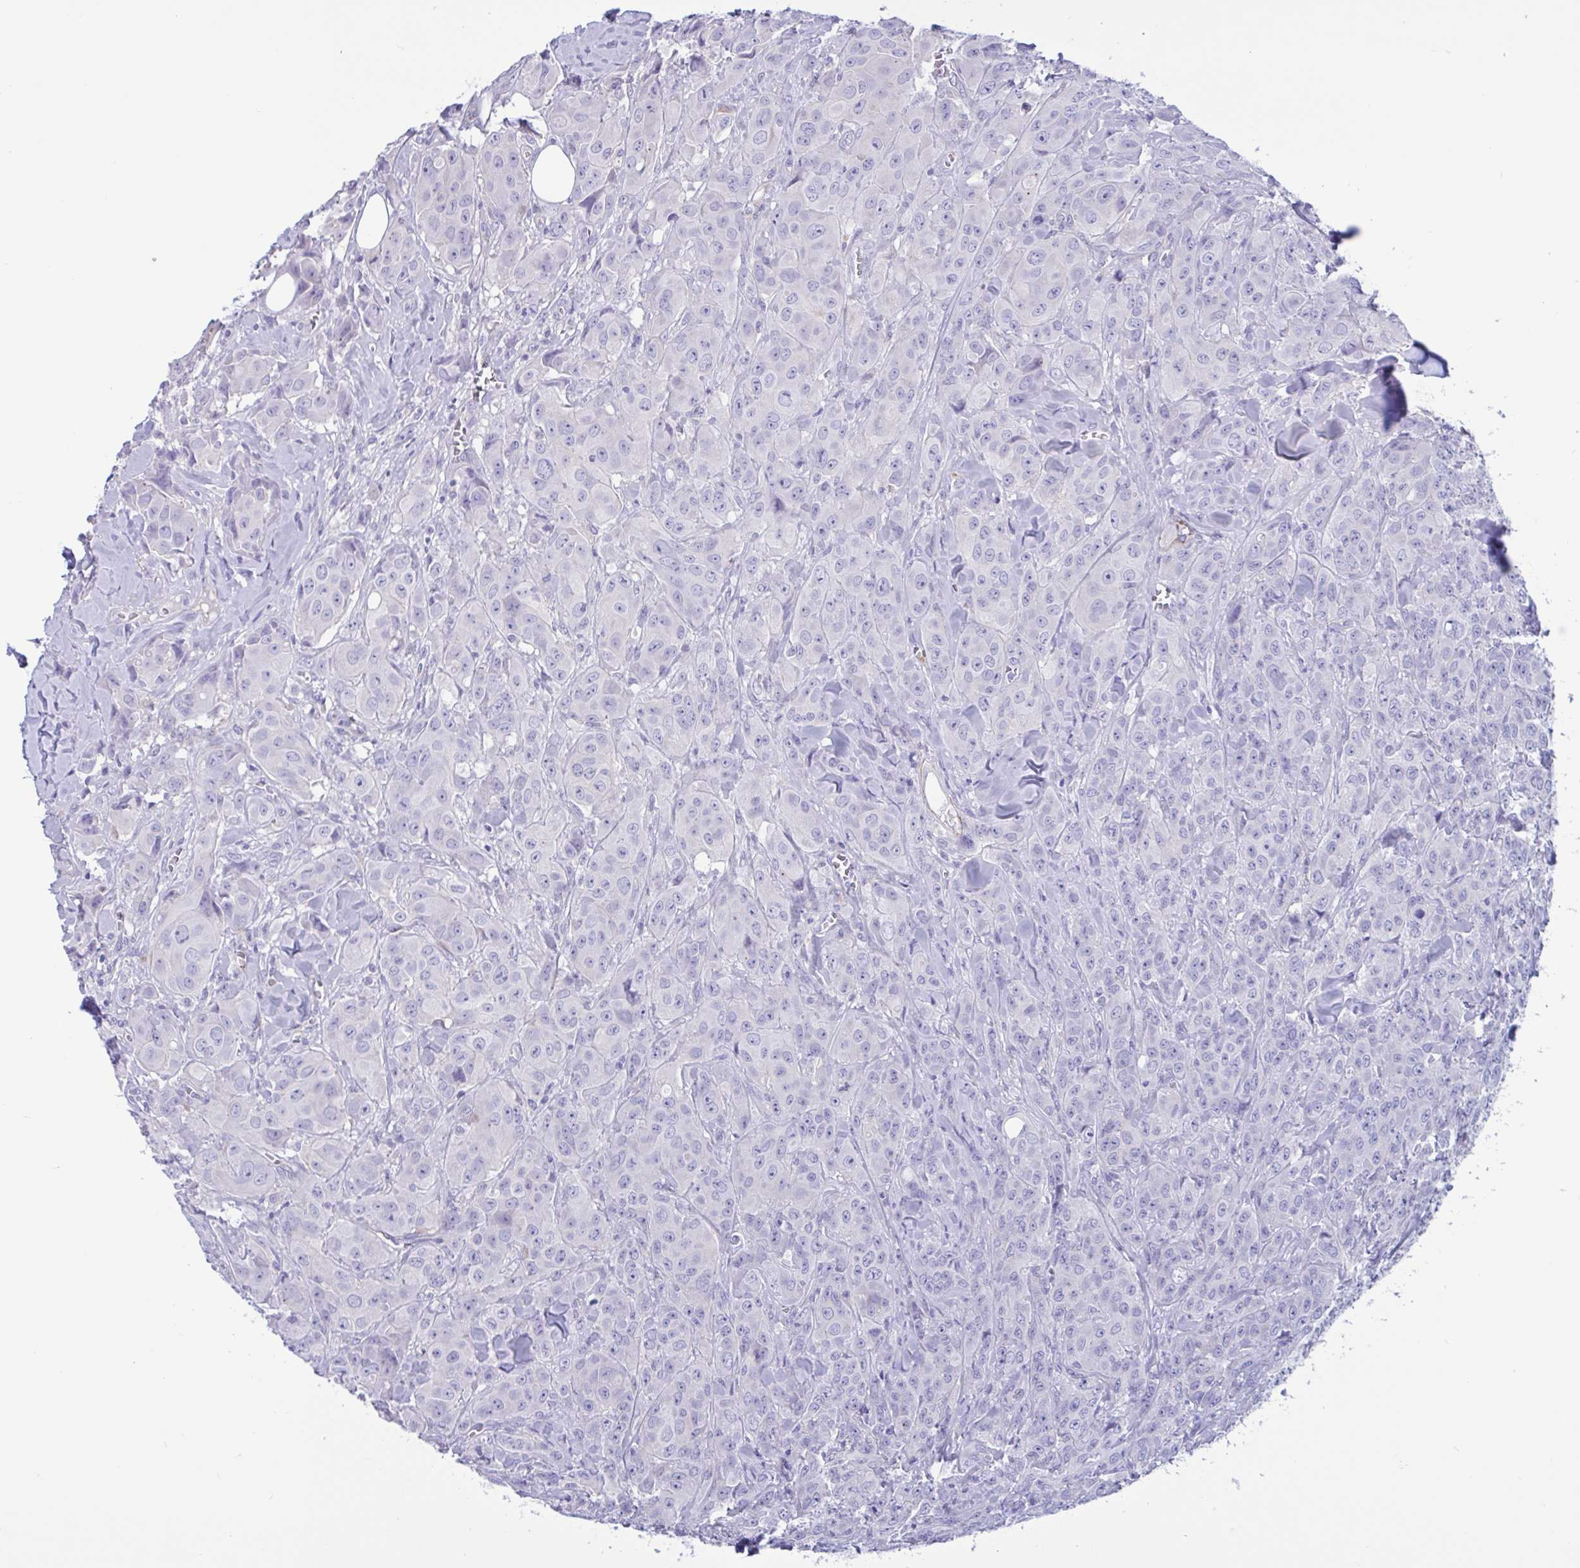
{"staining": {"intensity": "negative", "quantity": "none", "location": "none"}, "tissue": "breast cancer", "cell_type": "Tumor cells", "image_type": "cancer", "snomed": [{"axis": "morphology", "description": "Normal tissue, NOS"}, {"axis": "morphology", "description": "Duct carcinoma"}, {"axis": "topography", "description": "Breast"}], "caption": "Breast cancer was stained to show a protein in brown. There is no significant expression in tumor cells.", "gene": "RPL22L1", "patient": {"sex": "female", "age": 43}}